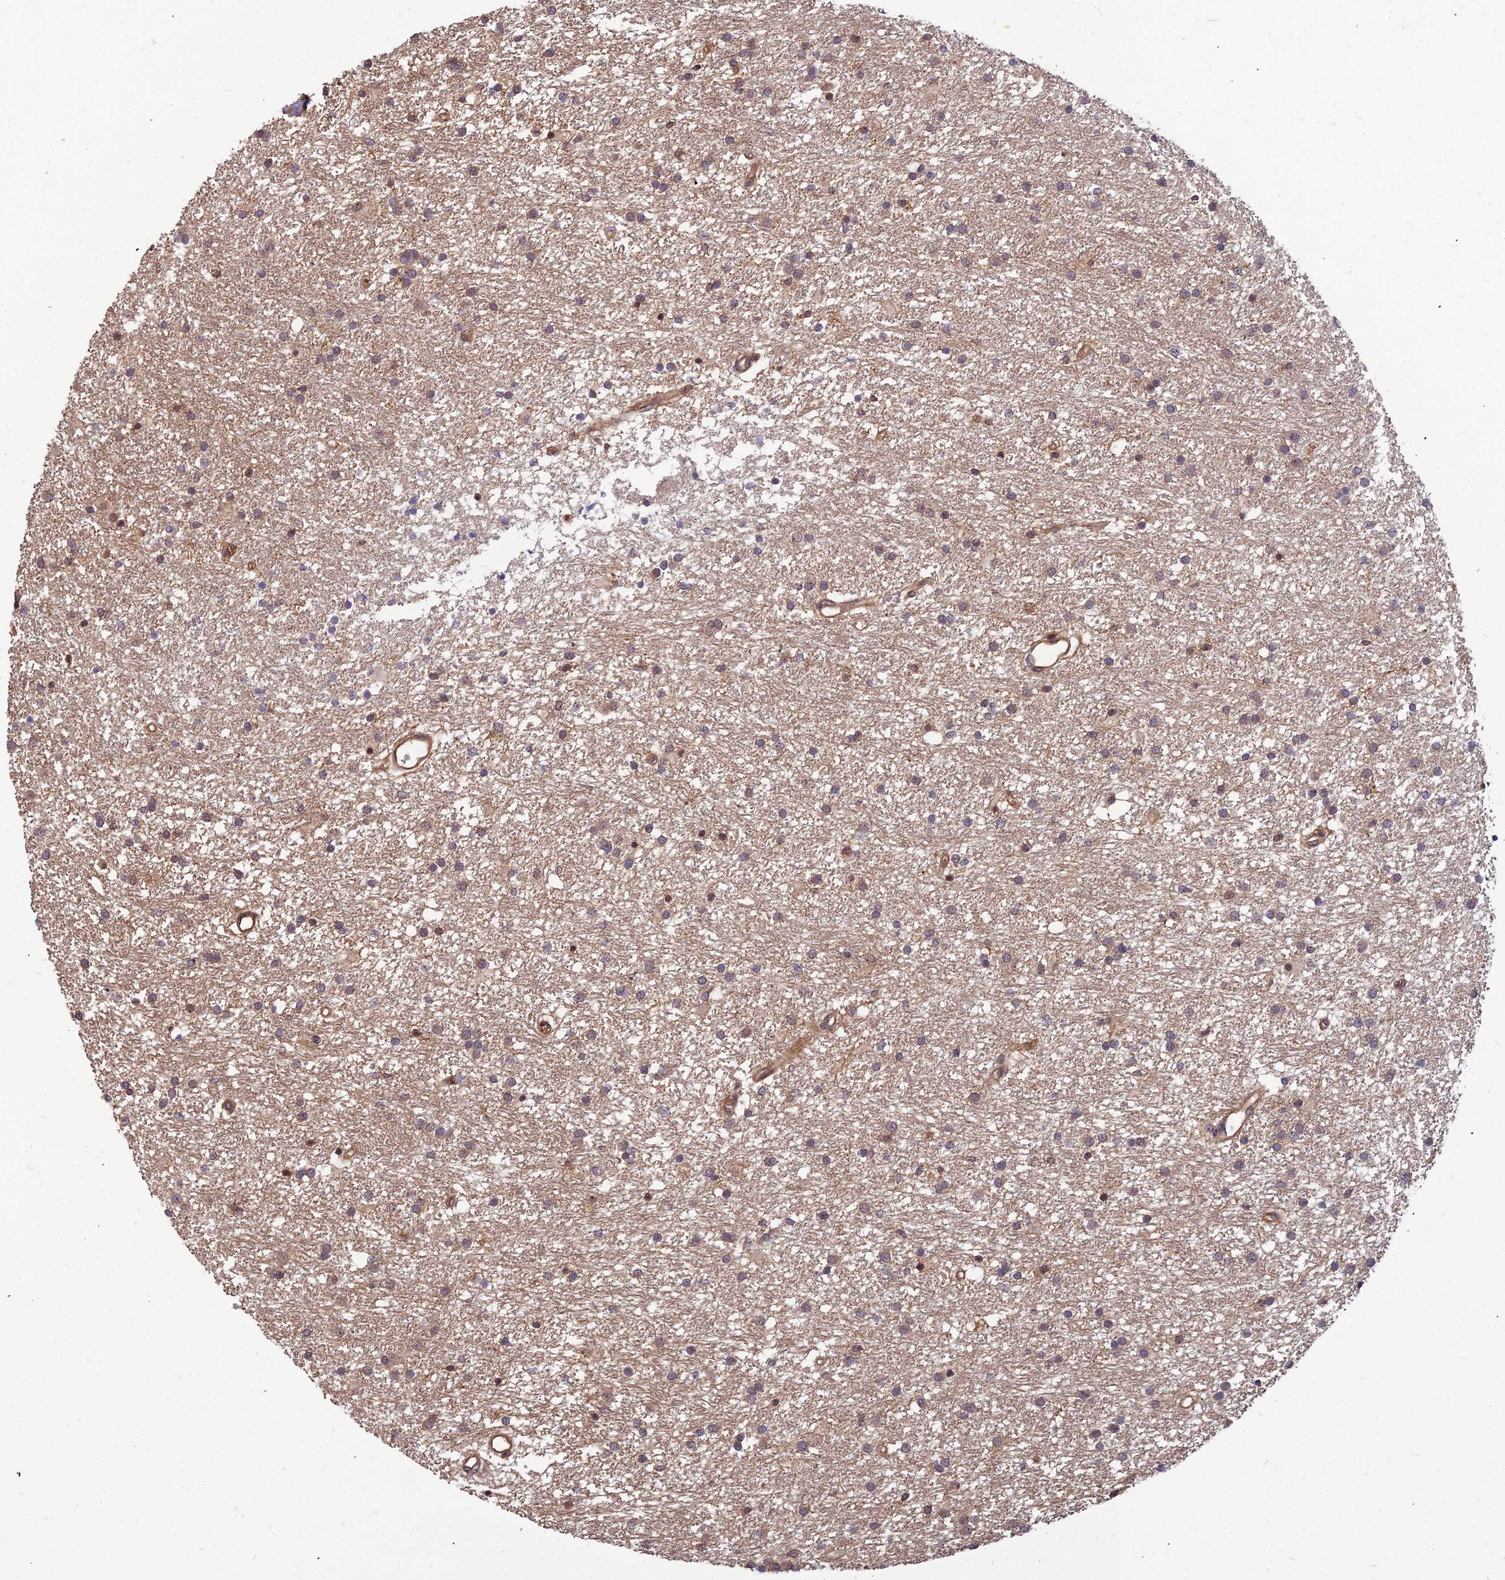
{"staining": {"intensity": "weak", "quantity": "25%-75%", "location": "cytoplasmic/membranous"}, "tissue": "glioma", "cell_type": "Tumor cells", "image_type": "cancer", "snomed": [{"axis": "morphology", "description": "Glioma, malignant, High grade"}, {"axis": "topography", "description": "Brain"}], "caption": "A histopathology image of human glioma stained for a protein demonstrates weak cytoplasmic/membranous brown staining in tumor cells.", "gene": "ZNF467", "patient": {"sex": "male", "age": 77}}